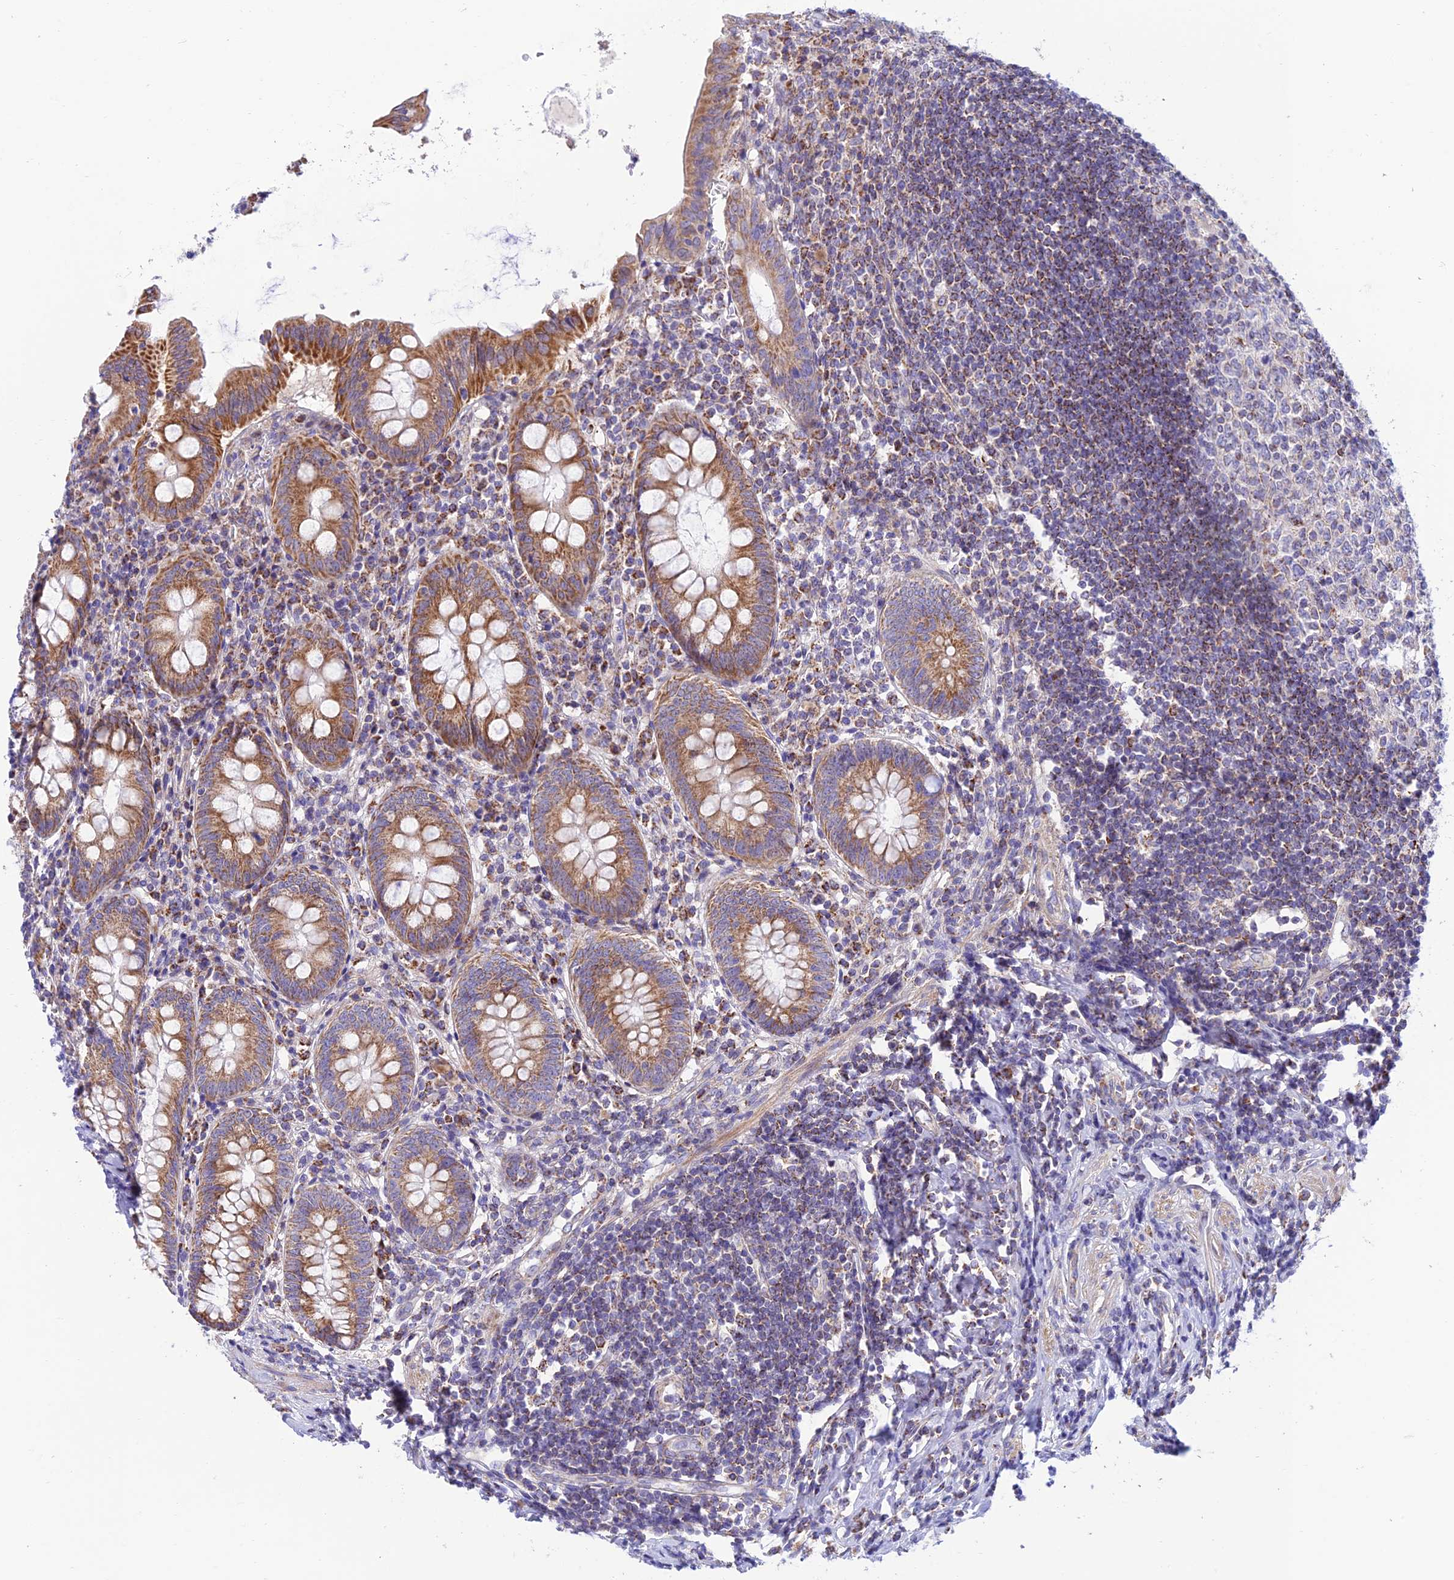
{"staining": {"intensity": "moderate", "quantity": ">75%", "location": "cytoplasmic/membranous"}, "tissue": "appendix", "cell_type": "Glandular cells", "image_type": "normal", "snomed": [{"axis": "morphology", "description": "Normal tissue, NOS"}, {"axis": "topography", "description": "Appendix"}], "caption": "Glandular cells exhibit medium levels of moderate cytoplasmic/membranous staining in approximately >75% of cells in benign appendix.", "gene": "FAM186B", "patient": {"sex": "female", "age": 54}}